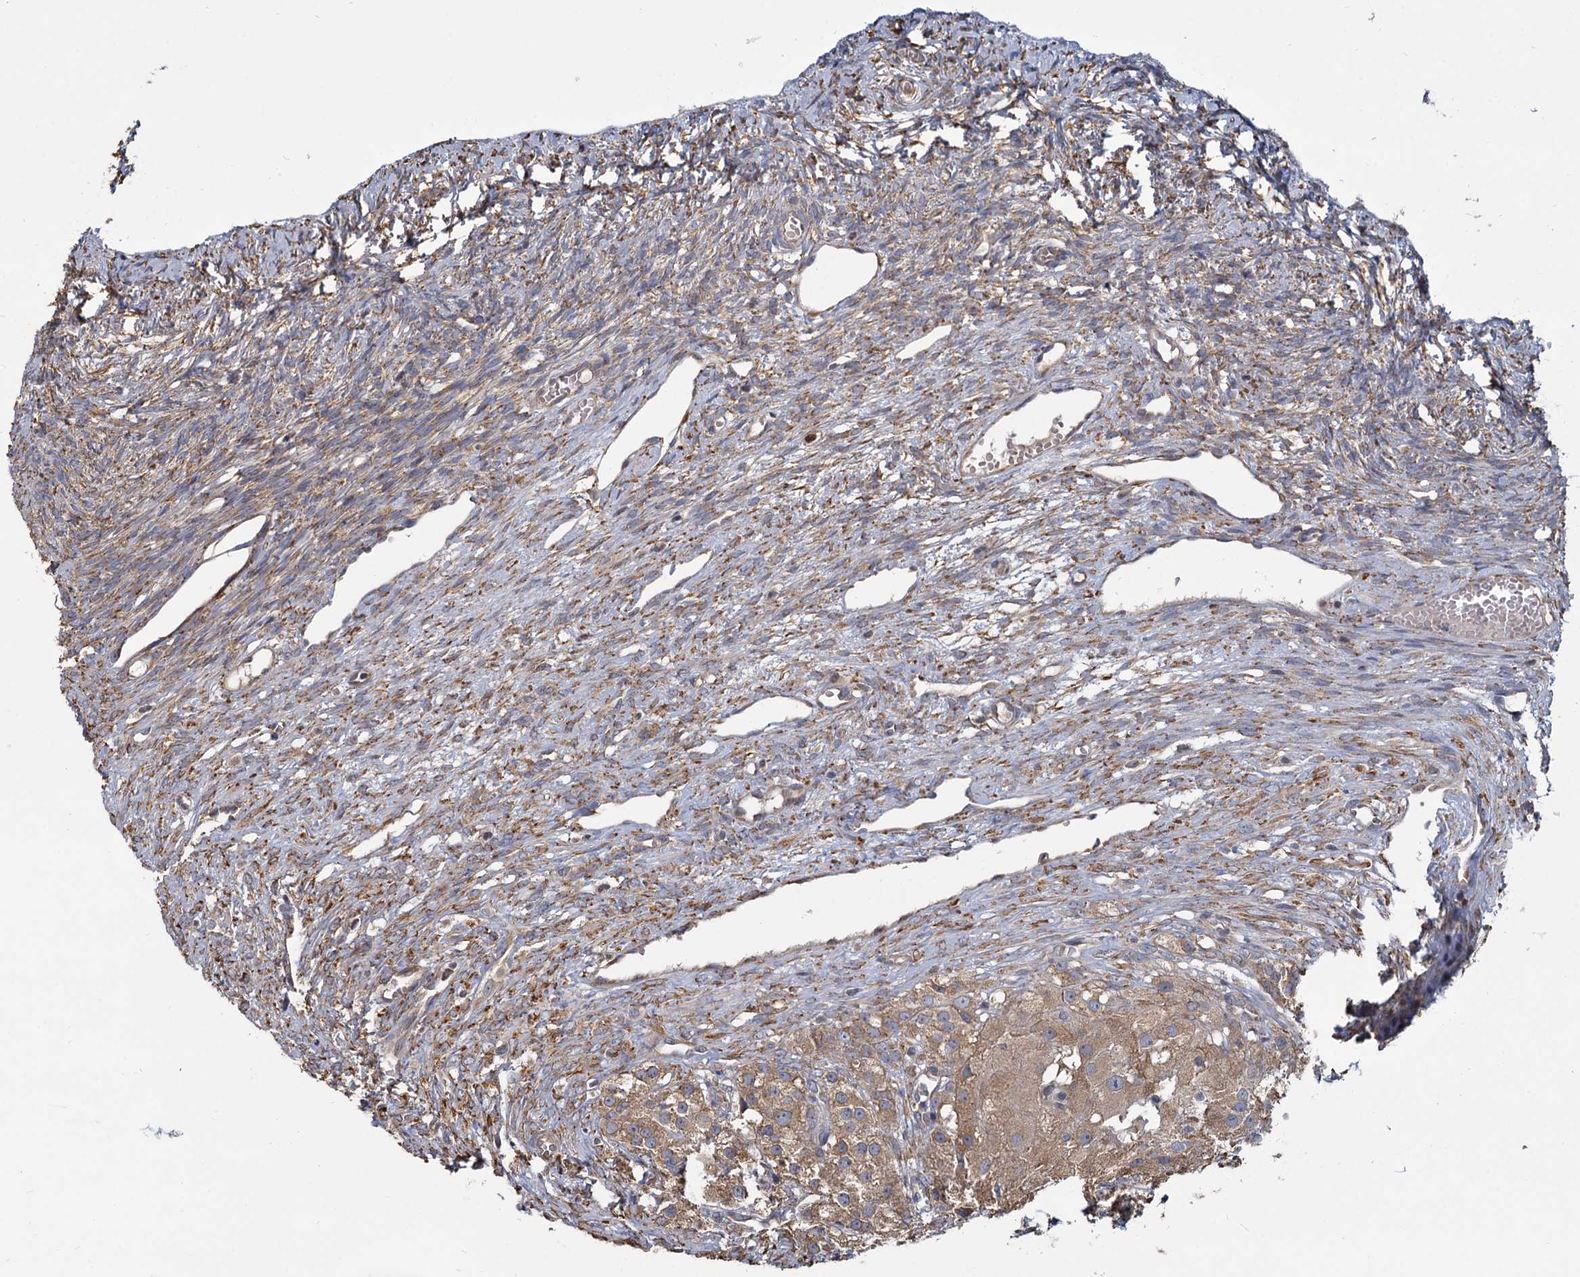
{"staining": {"intensity": "moderate", "quantity": "25%-75%", "location": "cytoplasmic/membranous"}, "tissue": "ovary", "cell_type": "Ovarian stroma cells", "image_type": "normal", "snomed": [{"axis": "morphology", "description": "Normal tissue, NOS"}, {"axis": "topography", "description": "Ovary"}], "caption": "Moderate cytoplasmic/membranous staining for a protein is appreciated in approximately 25%-75% of ovarian stroma cells of benign ovary using immunohistochemistry (IHC).", "gene": "LRRC51", "patient": {"sex": "female", "age": 51}}